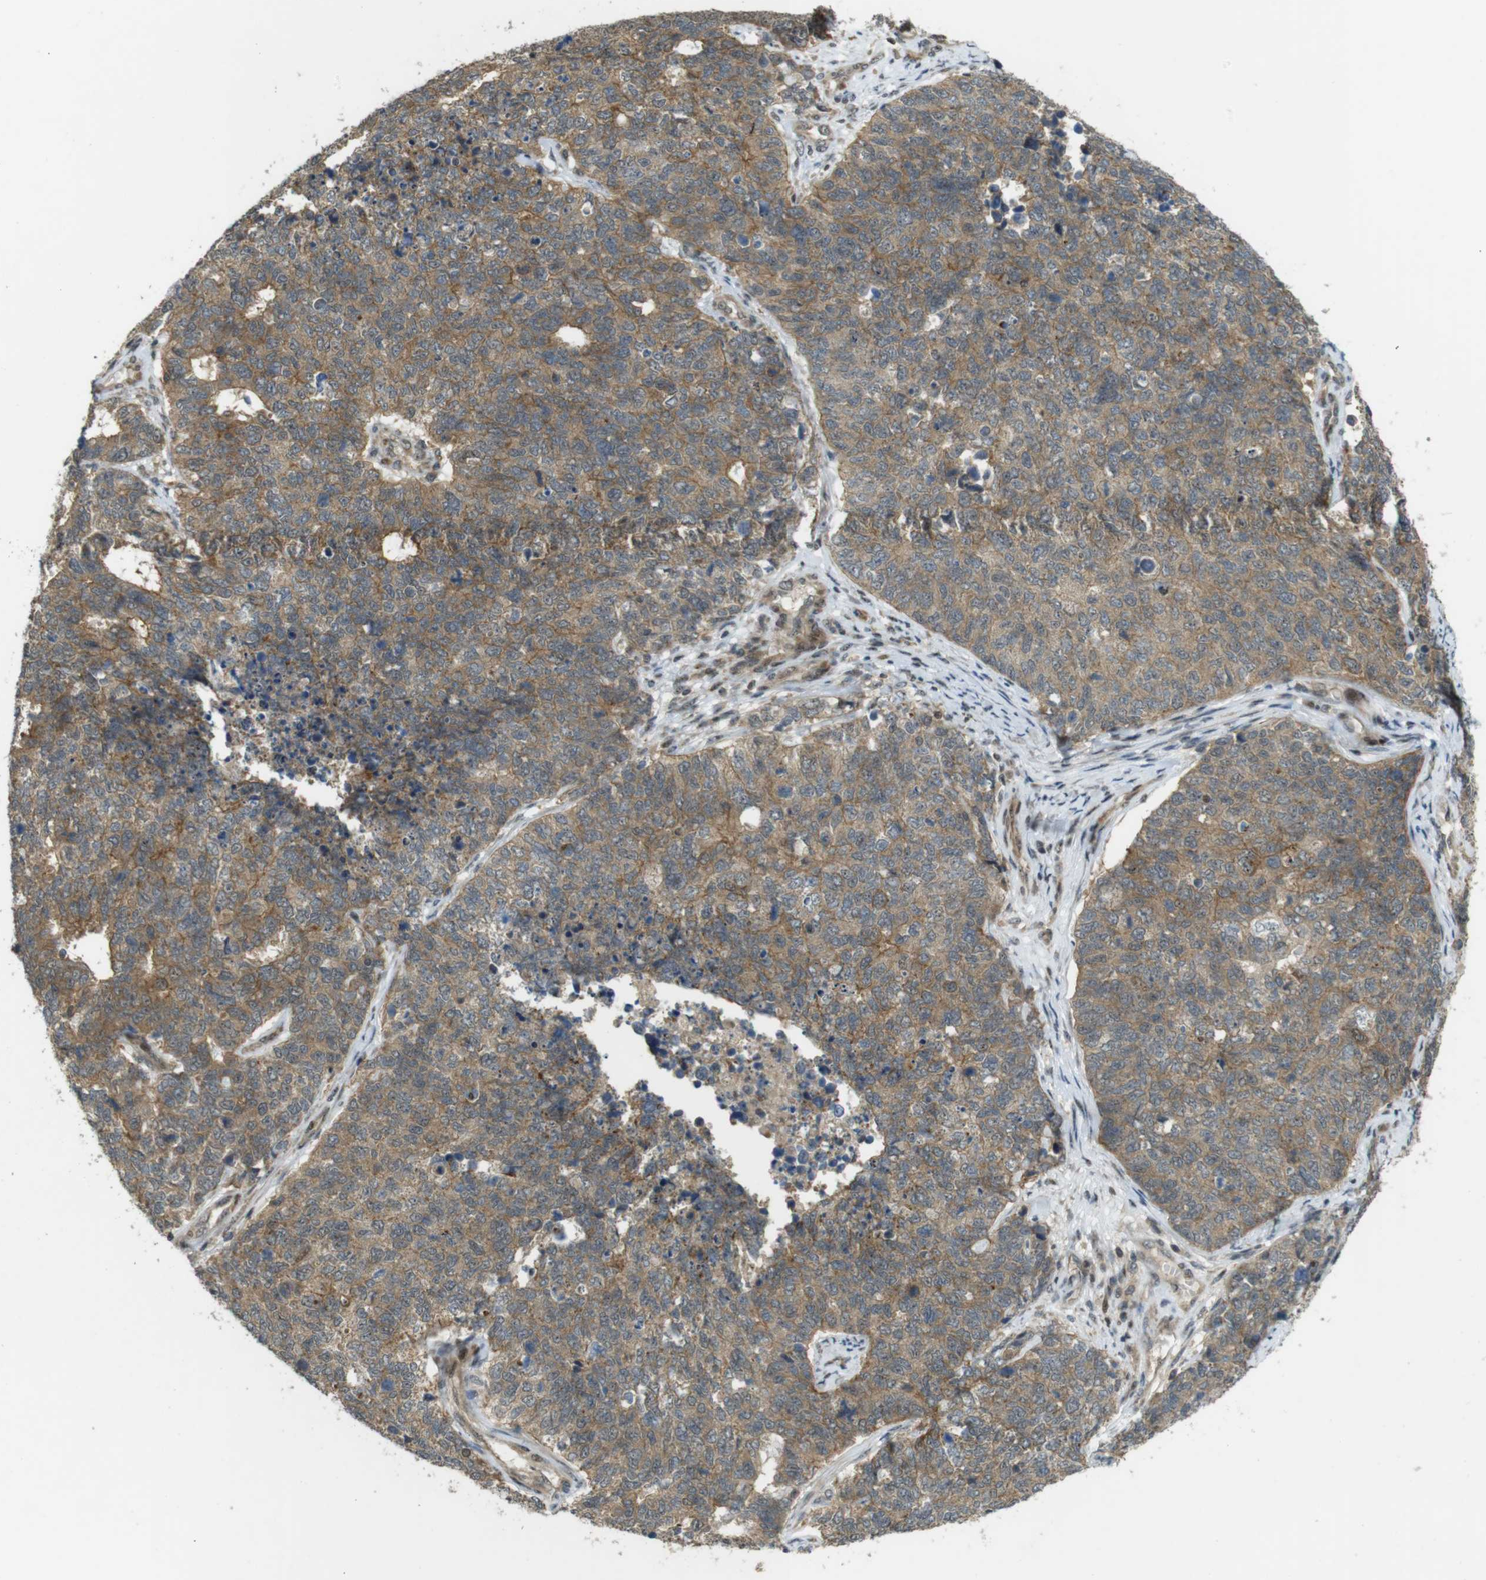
{"staining": {"intensity": "moderate", "quantity": ">75%", "location": "cytoplasmic/membranous"}, "tissue": "cervical cancer", "cell_type": "Tumor cells", "image_type": "cancer", "snomed": [{"axis": "morphology", "description": "Squamous cell carcinoma, NOS"}, {"axis": "topography", "description": "Cervix"}], "caption": "An IHC photomicrograph of tumor tissue is shown. Protein staining in brown labels moderate cytoplasmic/membranous positivity in cervical cancer (squamous cell carcinoma) within tumor cells. (DAB IHC, brown staining for protein, blue staining for nuclei).", "gene": "TMX3", "patient": {"sex": "female", "age": 63}}